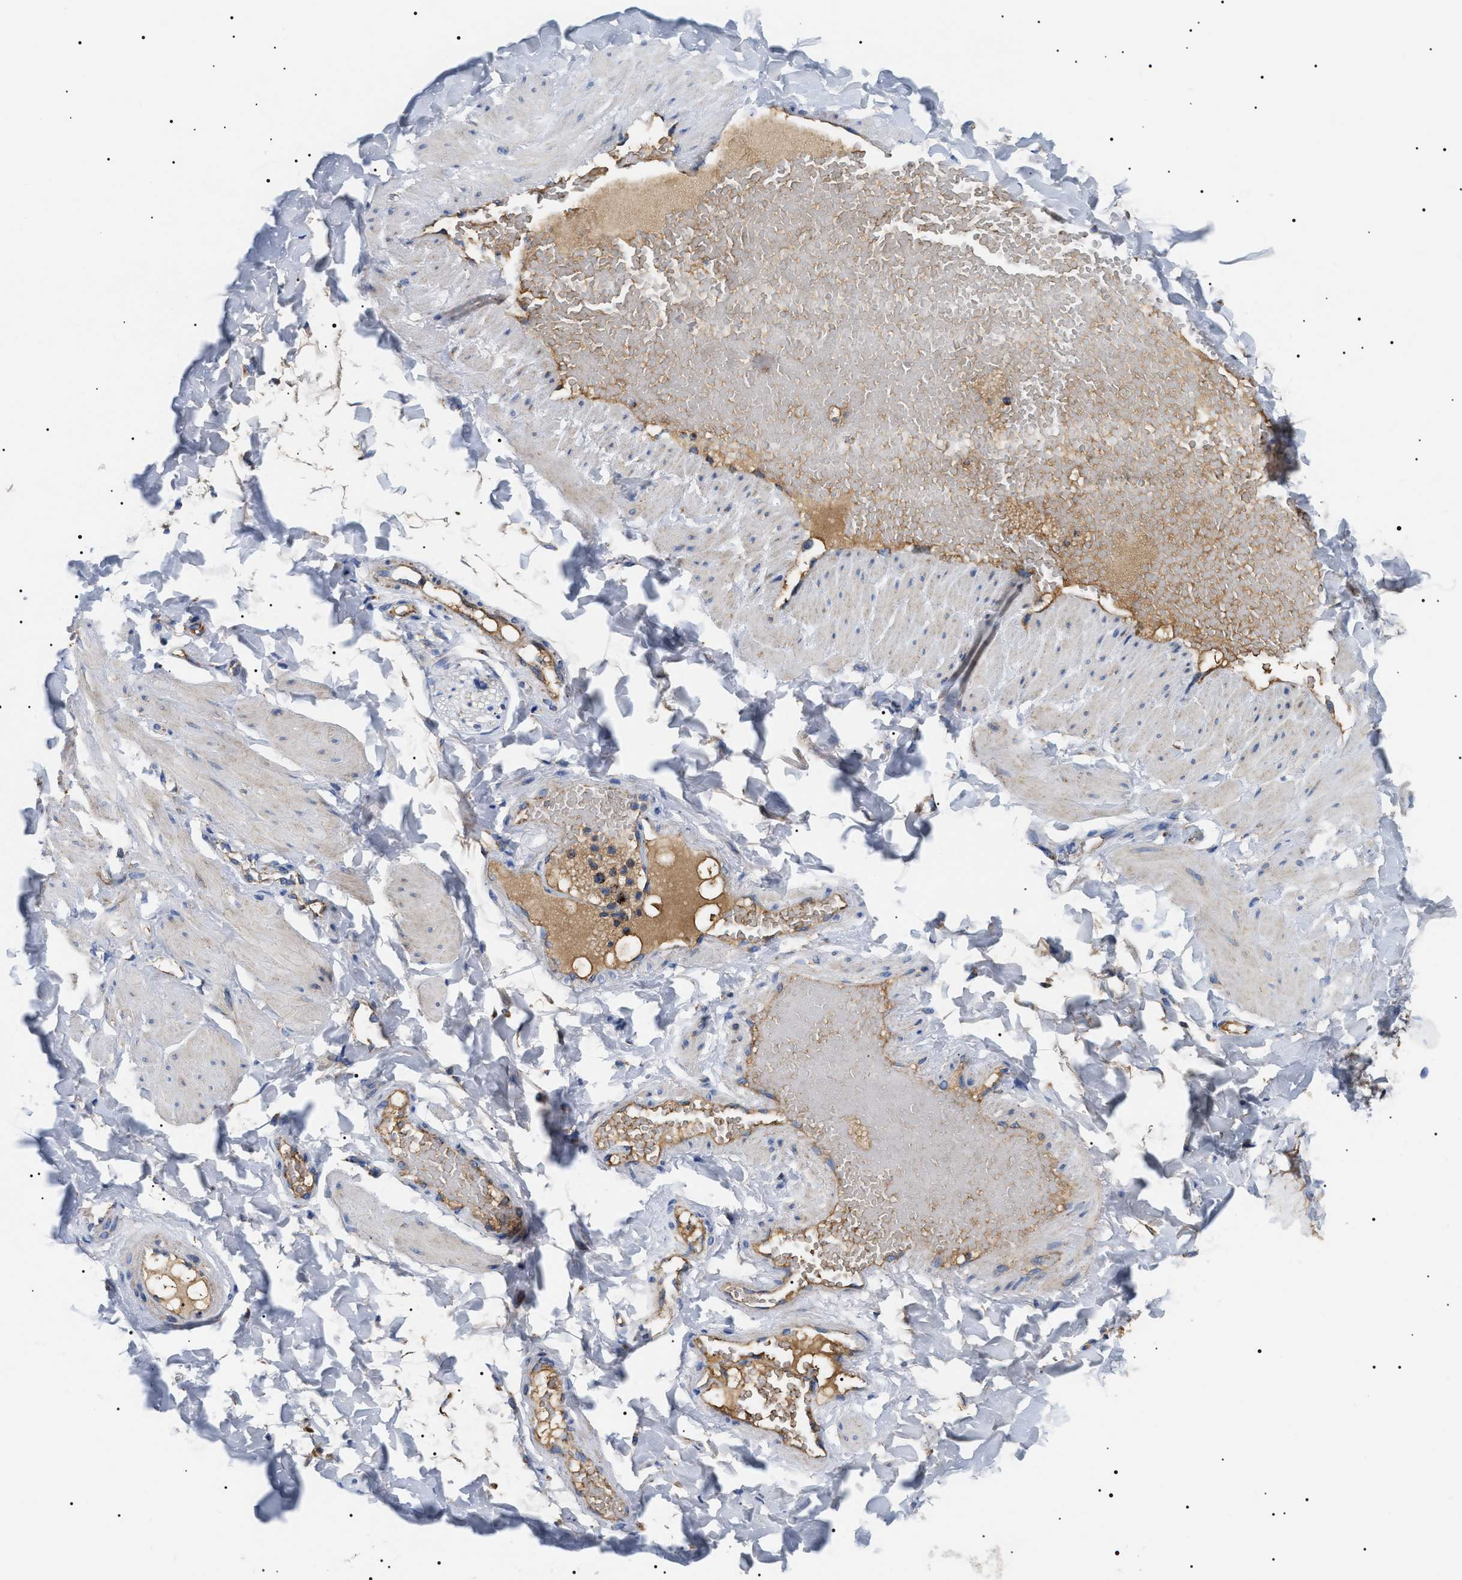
{"staining": {"intensity": "weak", "quantity": ">75%", "location": "cytoplasmic/membranous"}, "tissue": "adipose tissue", "cell_type": "Adipocytes", "image_type": "normal", "snomed": [{"axis": "morphology", "description": "Normal tissue, NOS"}, {"axis": "topography", "description": "Adipose tissue"}, {"axis": "topography", "description": "Vascular tissue"}, {"axis": "topography", "description": "Peripheral nerve tissue"}], "caption": "The micrograph displays immunohistochemical staining of normal adipose tissue. There is weak cytoplasmic/membranous staining is present in about >75% of adipocytes. (brown staining indicates protein expression, while blue staining denotes nuclei).", "gene": "OXSM", "patient": {"sex": "male", "age": 25}}